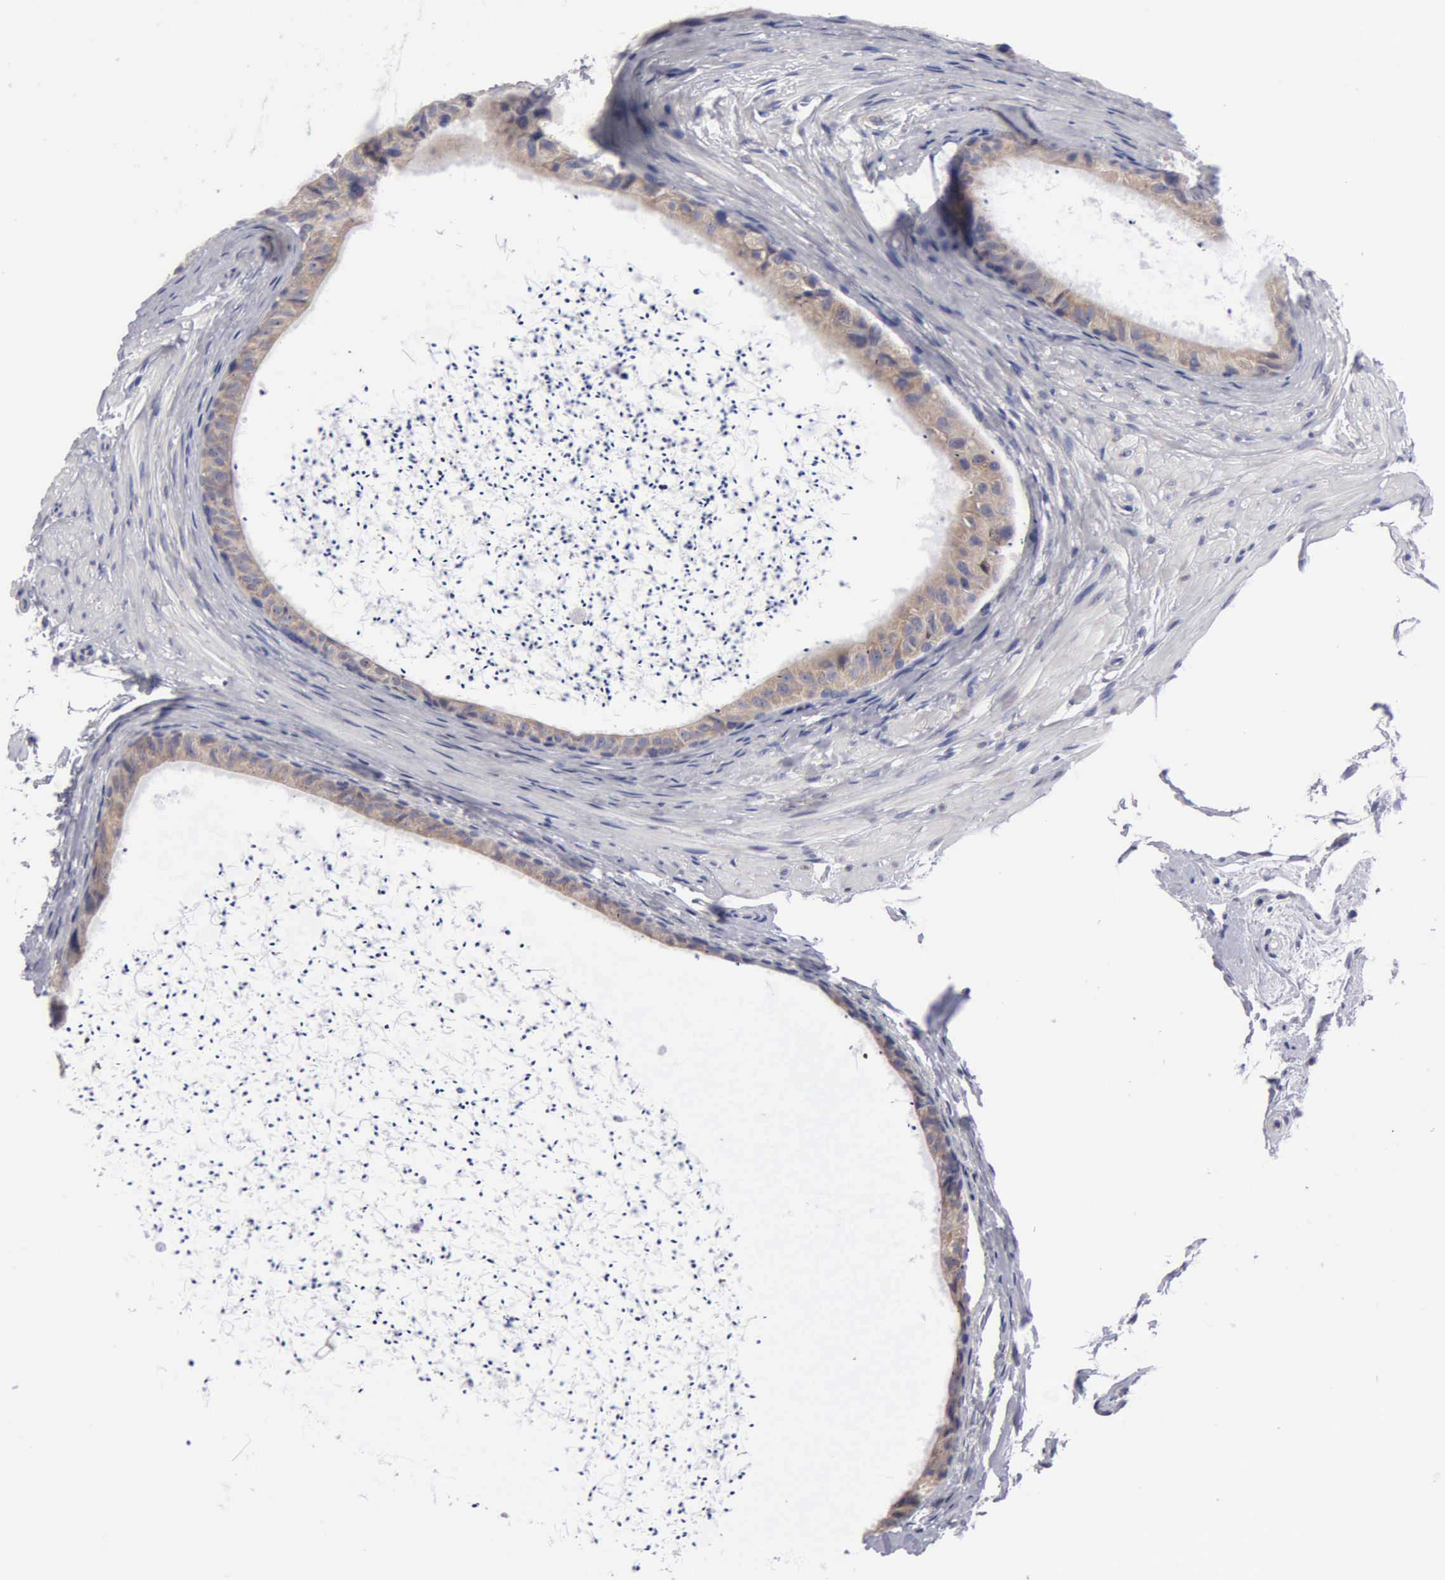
{"staining": {"intensity": "weak", "quantity": "25%-75%", "location": "cytoplasmic/membranous"}, "tissue": "epididymis", "cell_type": "Glandular cells", "image_type": "normal", "snomed": [{"axis": "morphology", "description": "Normal tissue, NOS"}, {"axis": "topography", "description": "Epididymis"}], "caption": "Glandular cells reveal weak cytoplasmic/membranous expression in approximately 25%-75% of cells in benign epididymis.", "gene": "TXLNG", "patient": {"sex": "male", "age": 77}}